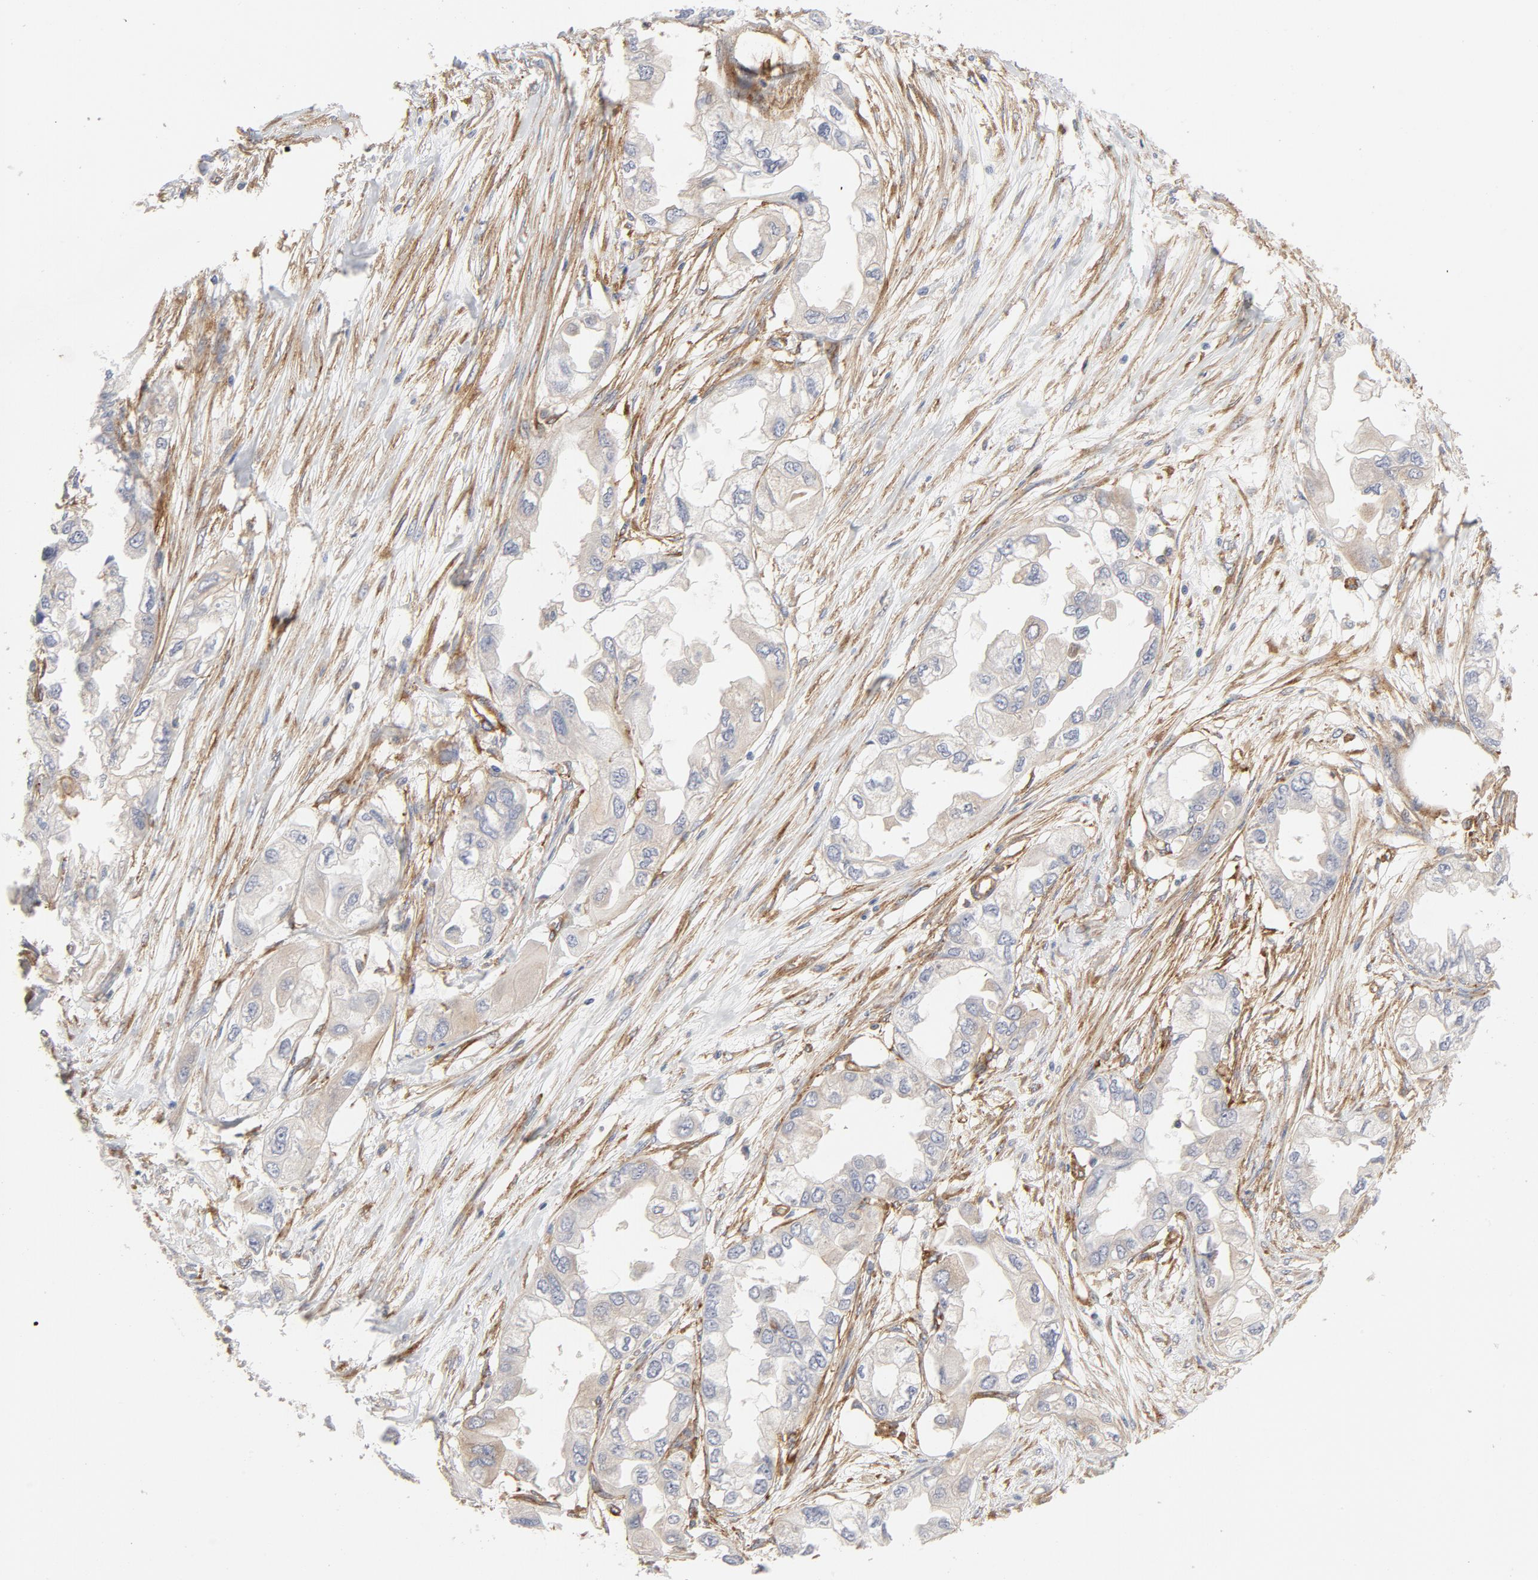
{"staining": {"intensity": "weak", "quantity": "<25%", "location": "cytoplasmic/membranous"}, "tissue": "endometrial cancer", "cell_type": "Tumor cells", "image_type": "cancer", "snomed": [{"axis": "morphology", "description": "Adenocarcinoma, NOS"}, {"axis": "topography", "description": "Endometrium"}], "caption": "Tumor cells show no significant expression in endometrial cancer (adenocarcinoma).", "gene": "AP2A1", "patient": {"sex": "female", "age": 67}}